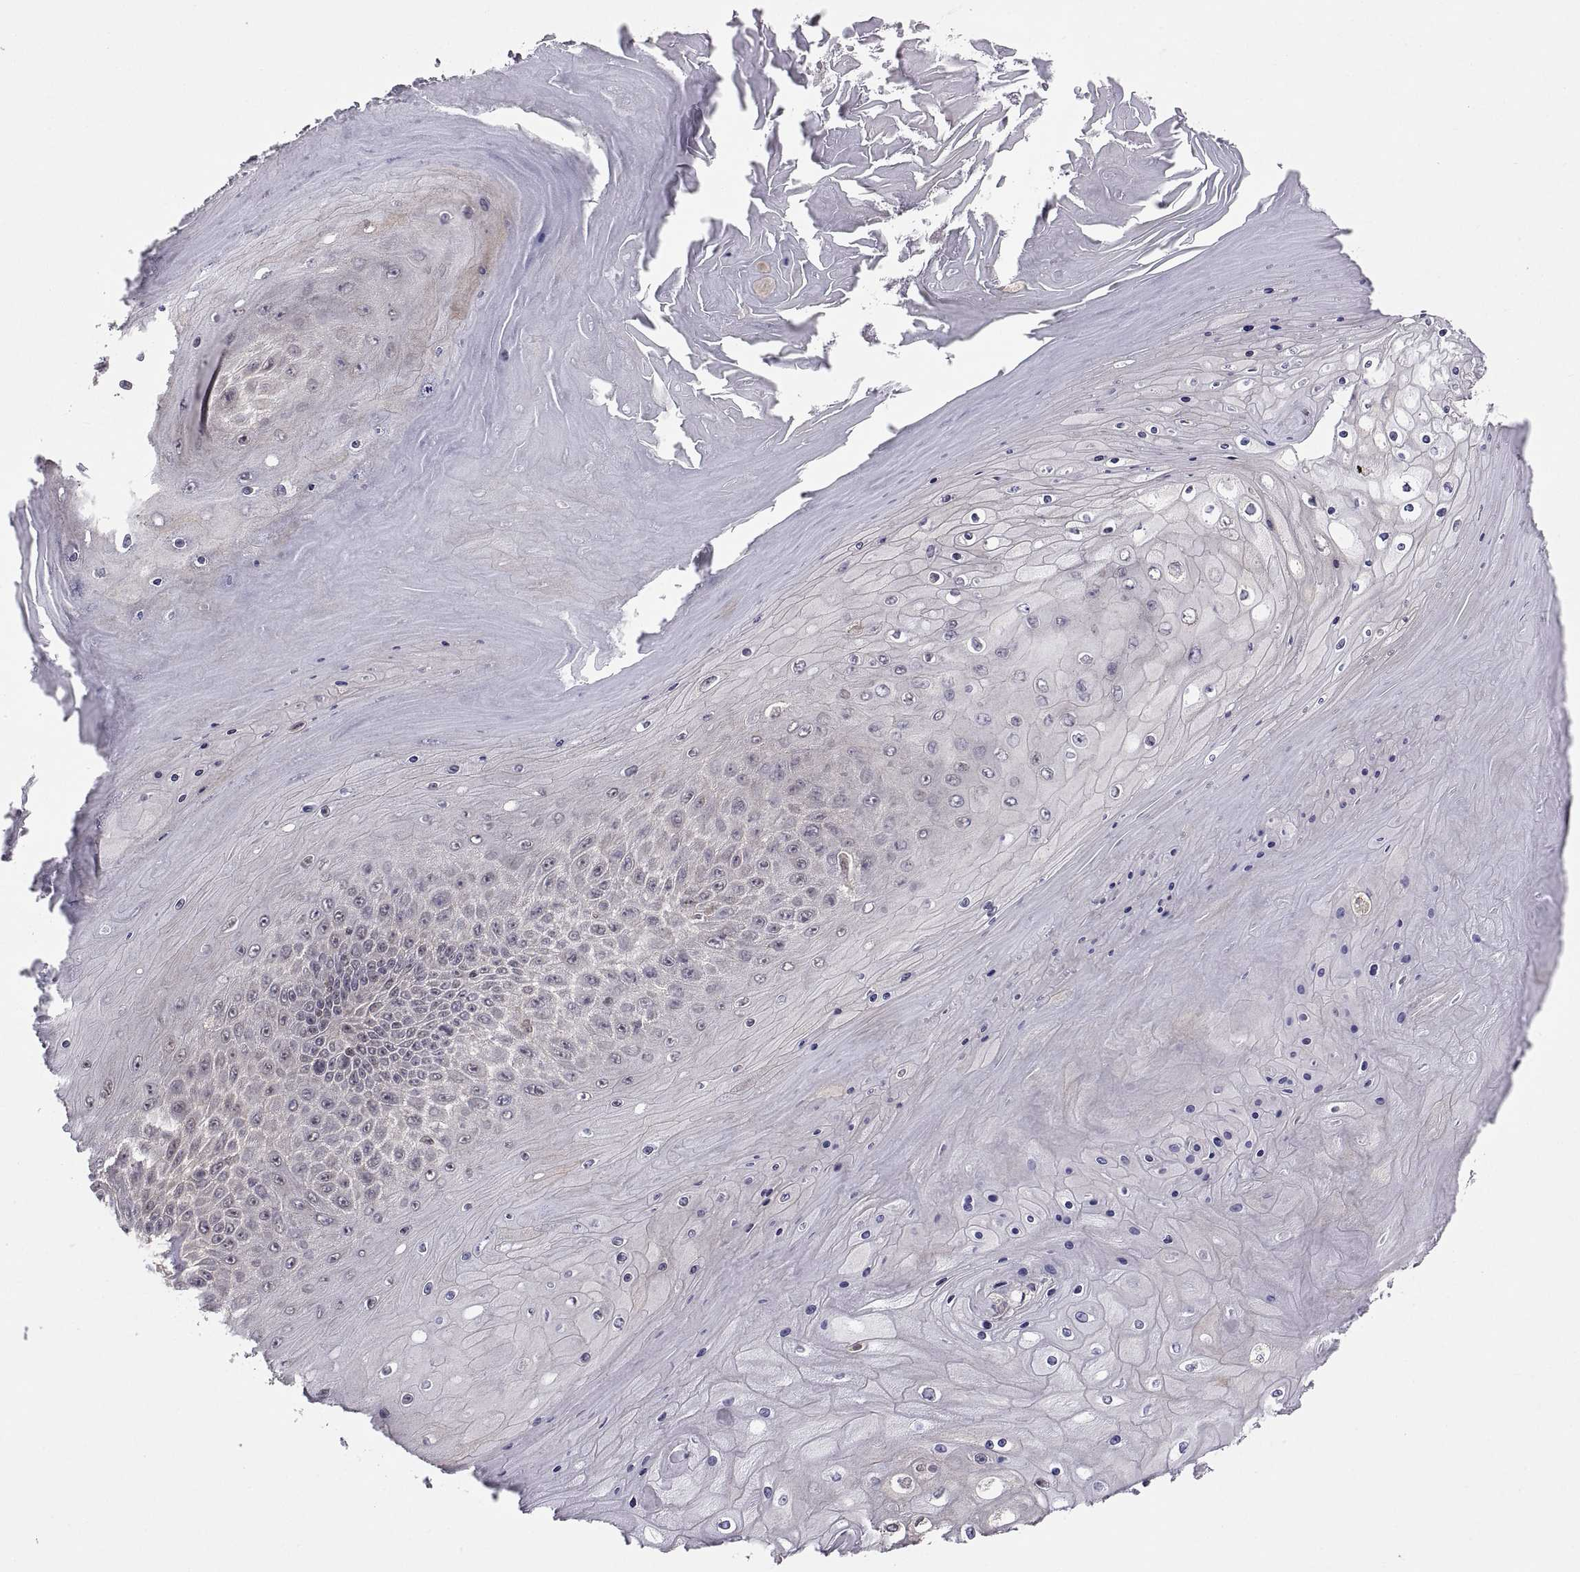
{"staining": {"intensity": "weak", "quantity": "<25%", "location": "cytoplasmic/membranous"}, "tissue": "skin cancer", "cell_type": "Tumor cells", "image_type": "cancer", "snomed": [{"axis": "morphology", "description": "Squamous cell carcinoma, NOS"}, {"axis": "topography", "description": "Skin"}], "caption": "High power microscopy micrograph of an immunohistochemistry (IHC) photomicrograph of skin squamous cell carcinoma, revealing no significant staining in tumor cells.", "gene": "ABL2", "patient": {"sex": "male", "age": 62}}